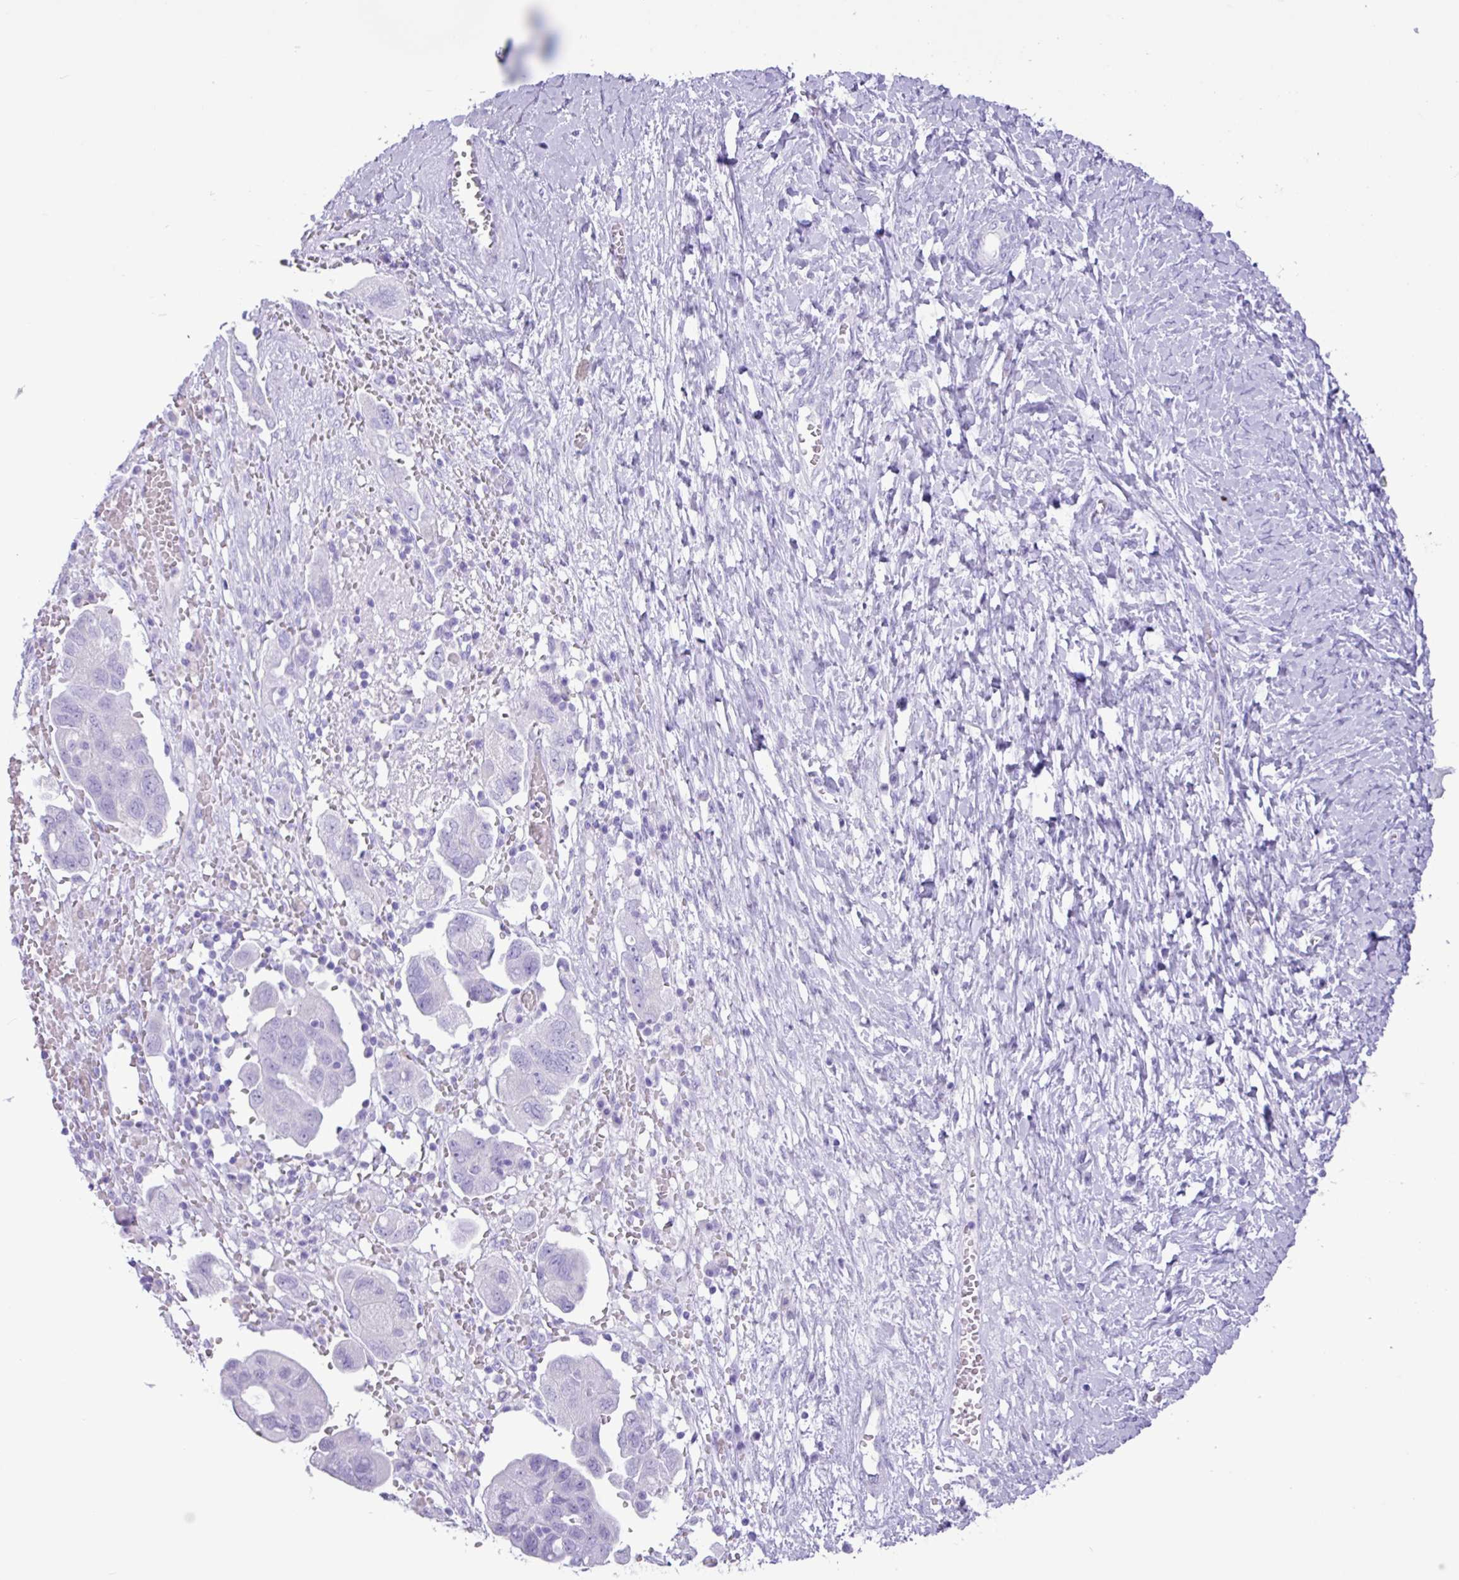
{"staining": {"intensity": "negative", "quantity": "none", "location": "none"}, "tissue": "ovarian cancer", "cell_type": "Tumor cells", "image_type": "cancer", "snomed": [{"axis": "morphology", "description": "Carcinoma, NOS"}, {"axis": "morphology", "description": "Cystadenocarcinoma, serous, NOS"}, {"axis": "topography", "description": "Ovary"}], "caption": "Tumor cells show no significant protein staining in ovarian cancer.", "gene": "CKMT2", "patient": {"sex": "female", "age": 69}}